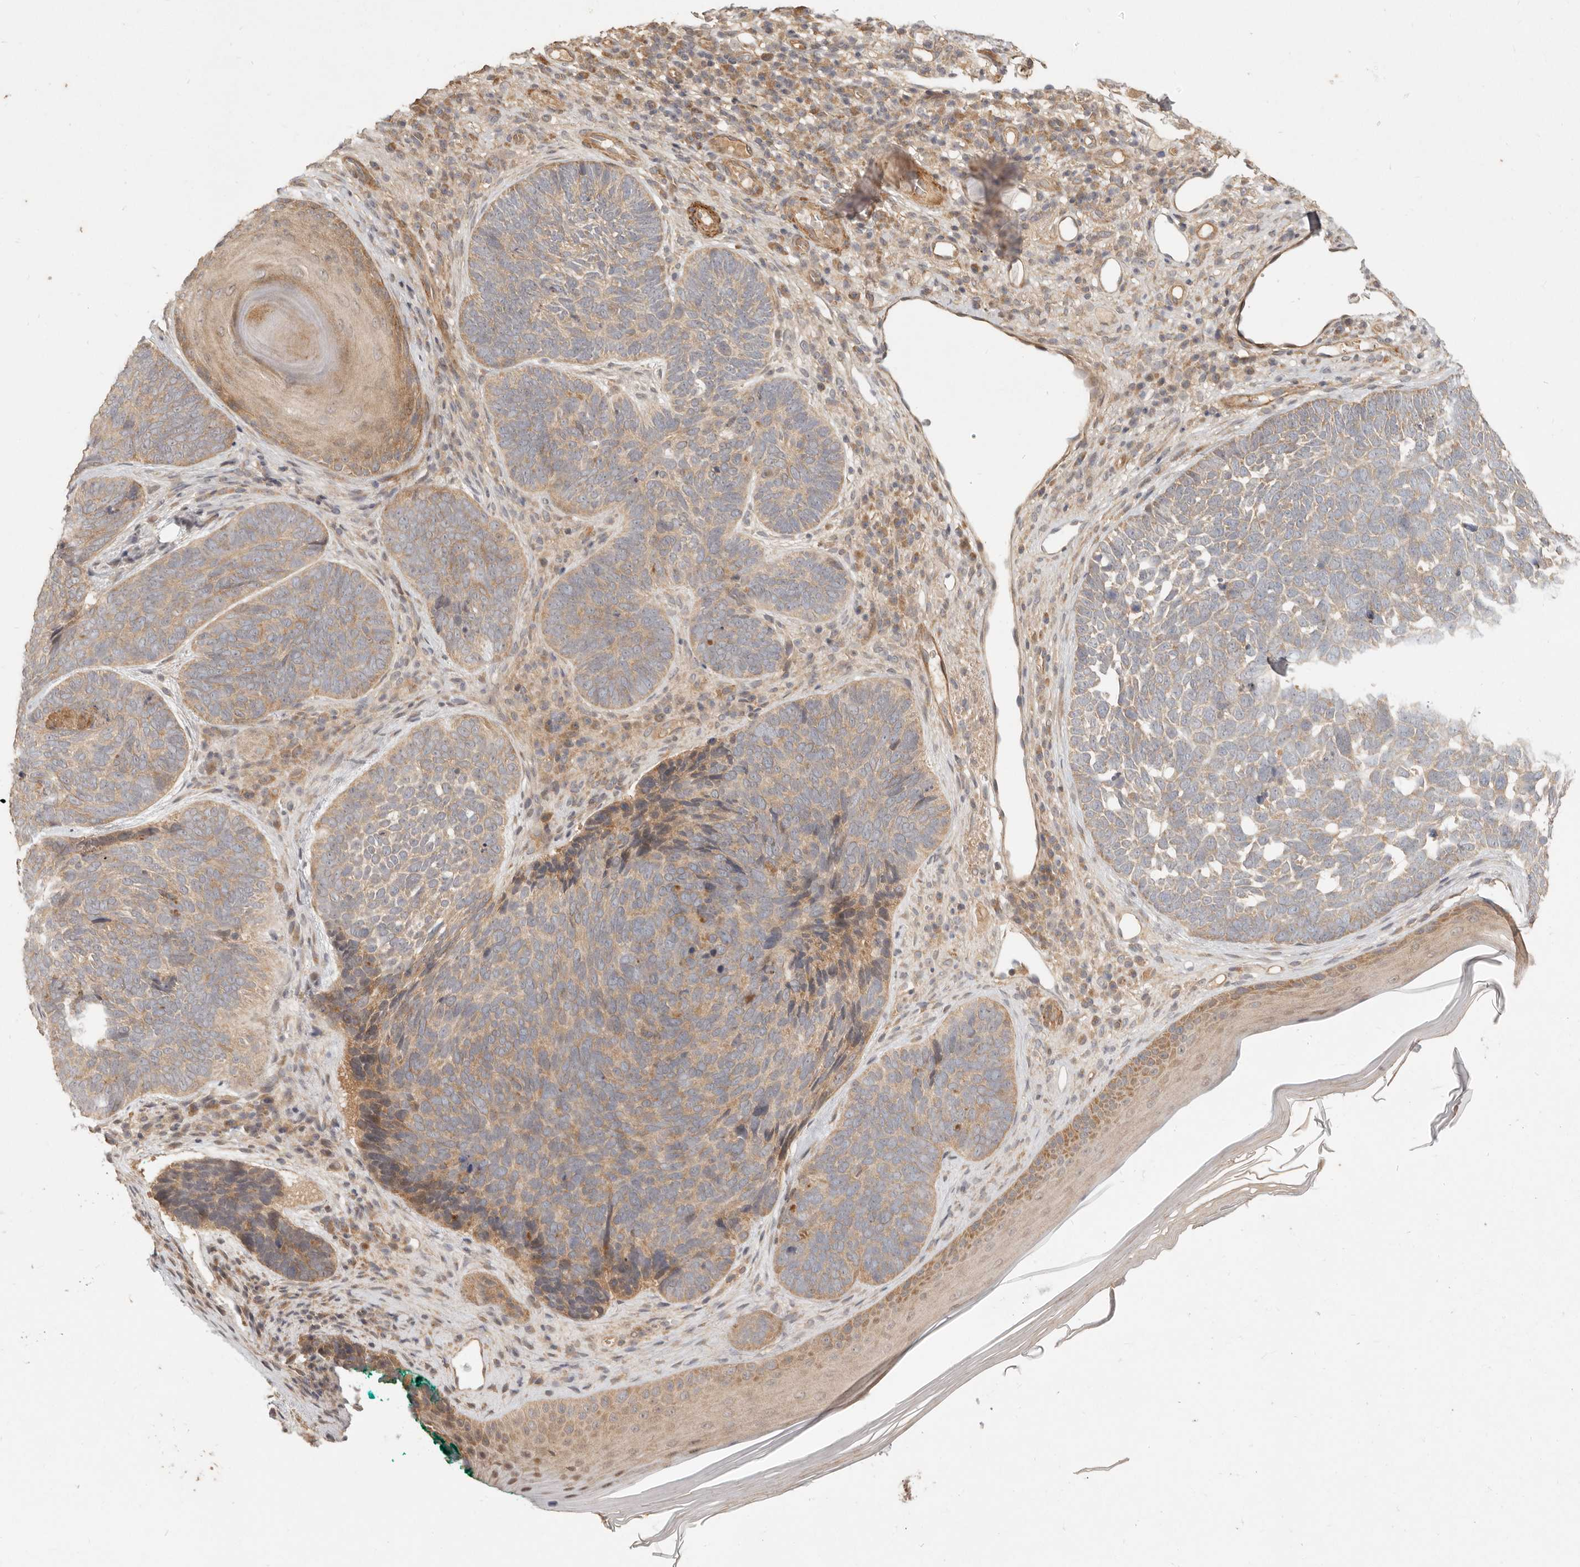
{"staining": {"intensity": "weak", "quantity": ">75%", "location": "cytoplasmic/membranous"}, "tissue": "skin cancer", "cell_type": "Tumor cells", "image_type": "cancer", "snomed": [{"axis": "morphology", "description": "Basal cell carcinoma"}, {"axis": "topography", "description": "Skin"}], "caption": "Weak cytoplasmic/membranous protein positivity is appreciated in about >75% of tumor cells in skin cancer.", "gene": "VIPR1", "patient": {"sex": "female", "age": 85}}